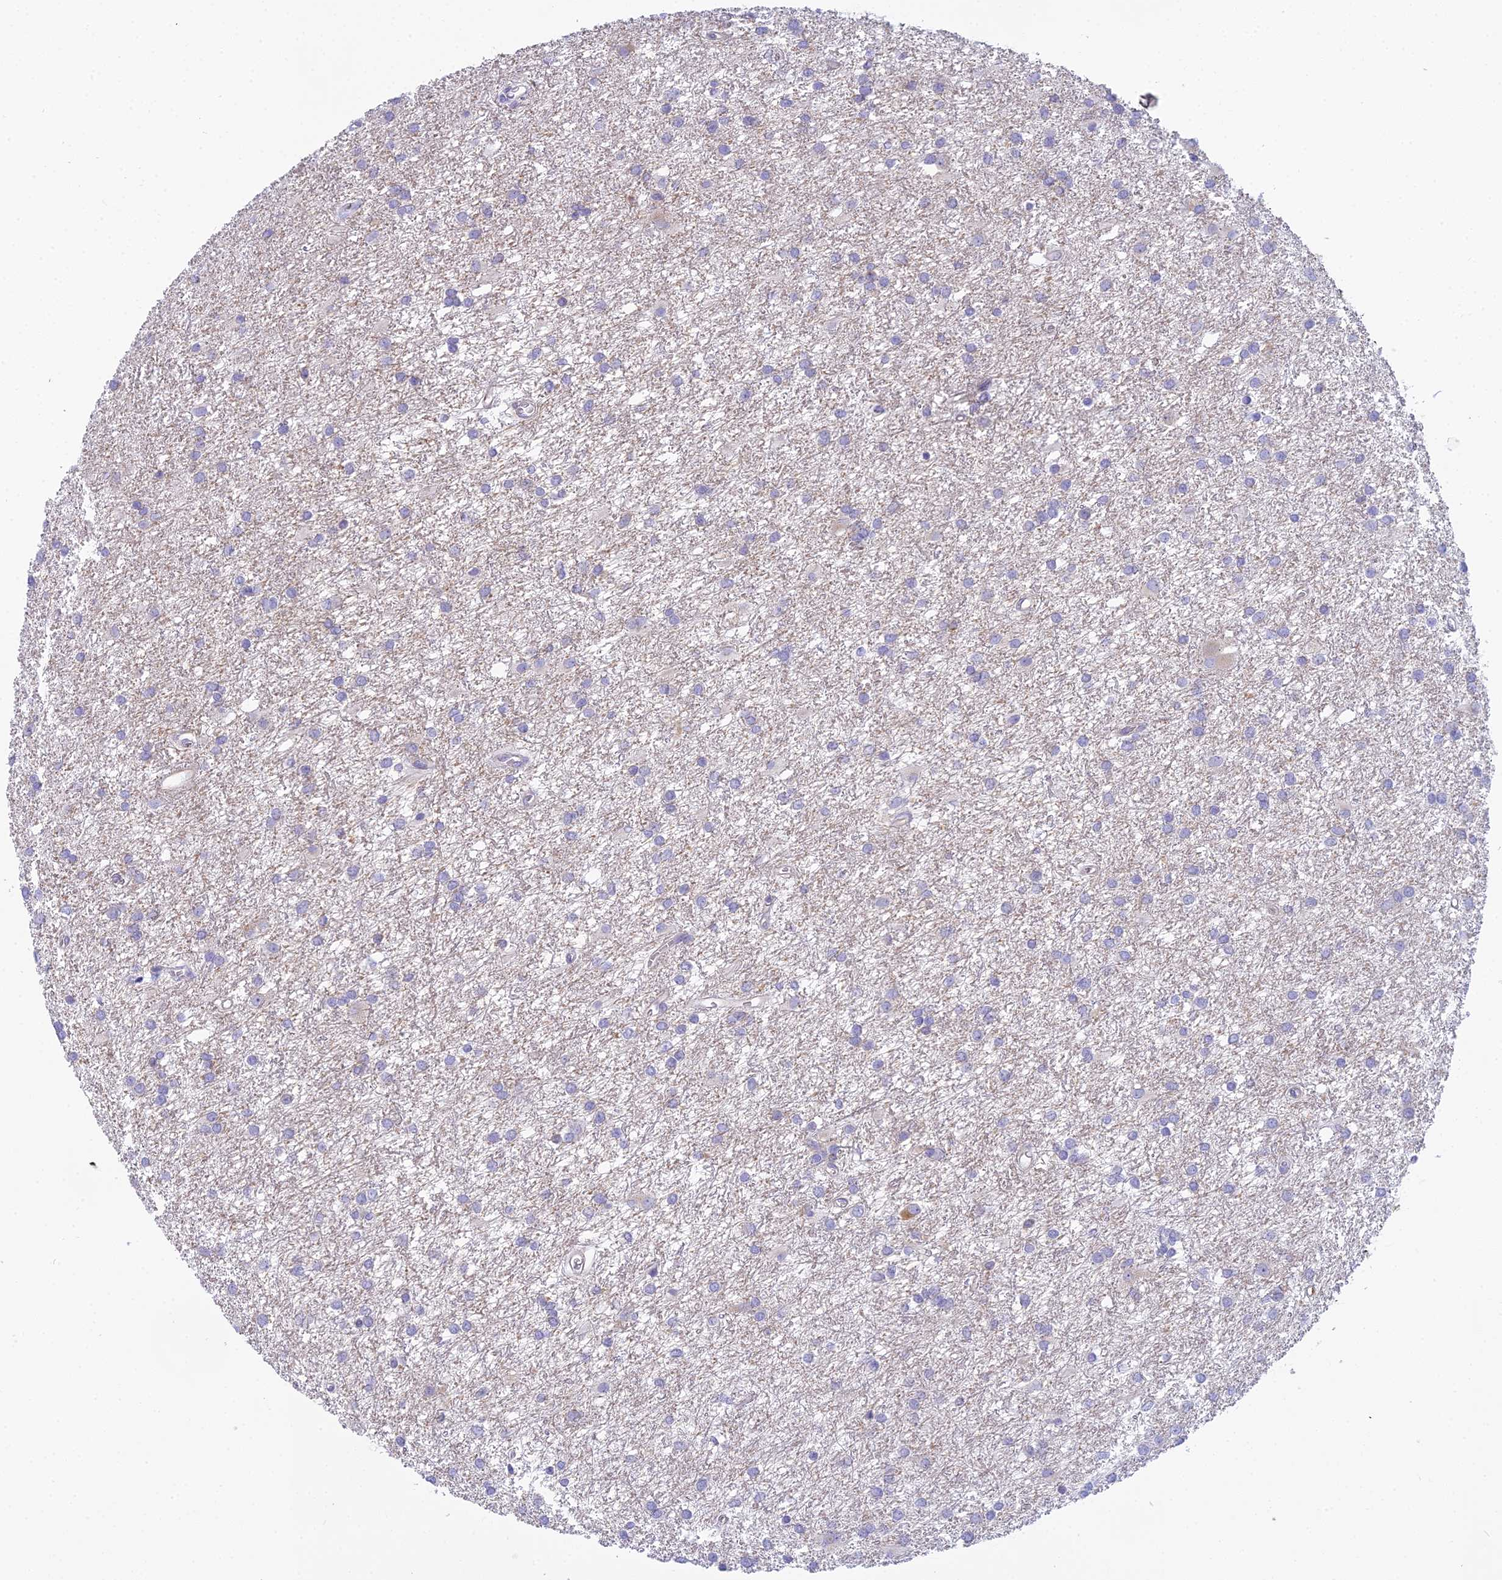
{"staining": {"intensity": "negative", "quantity": "none", "location": "none"}, "tissue": "glioma", "cell_type": "Tumor cells", "image_type": "cancer", "snomed": [{"axis": "morphology", "description": "Glioma, malignant, High grade"}, {"axis": "topography", "description": "Brain"}], "caption": "Tumor cells are negative for protein expression in human glioma. Nuclei are stained in blue.", "gene": "HM13", "patient": {"sex": "female", "age": 50}}